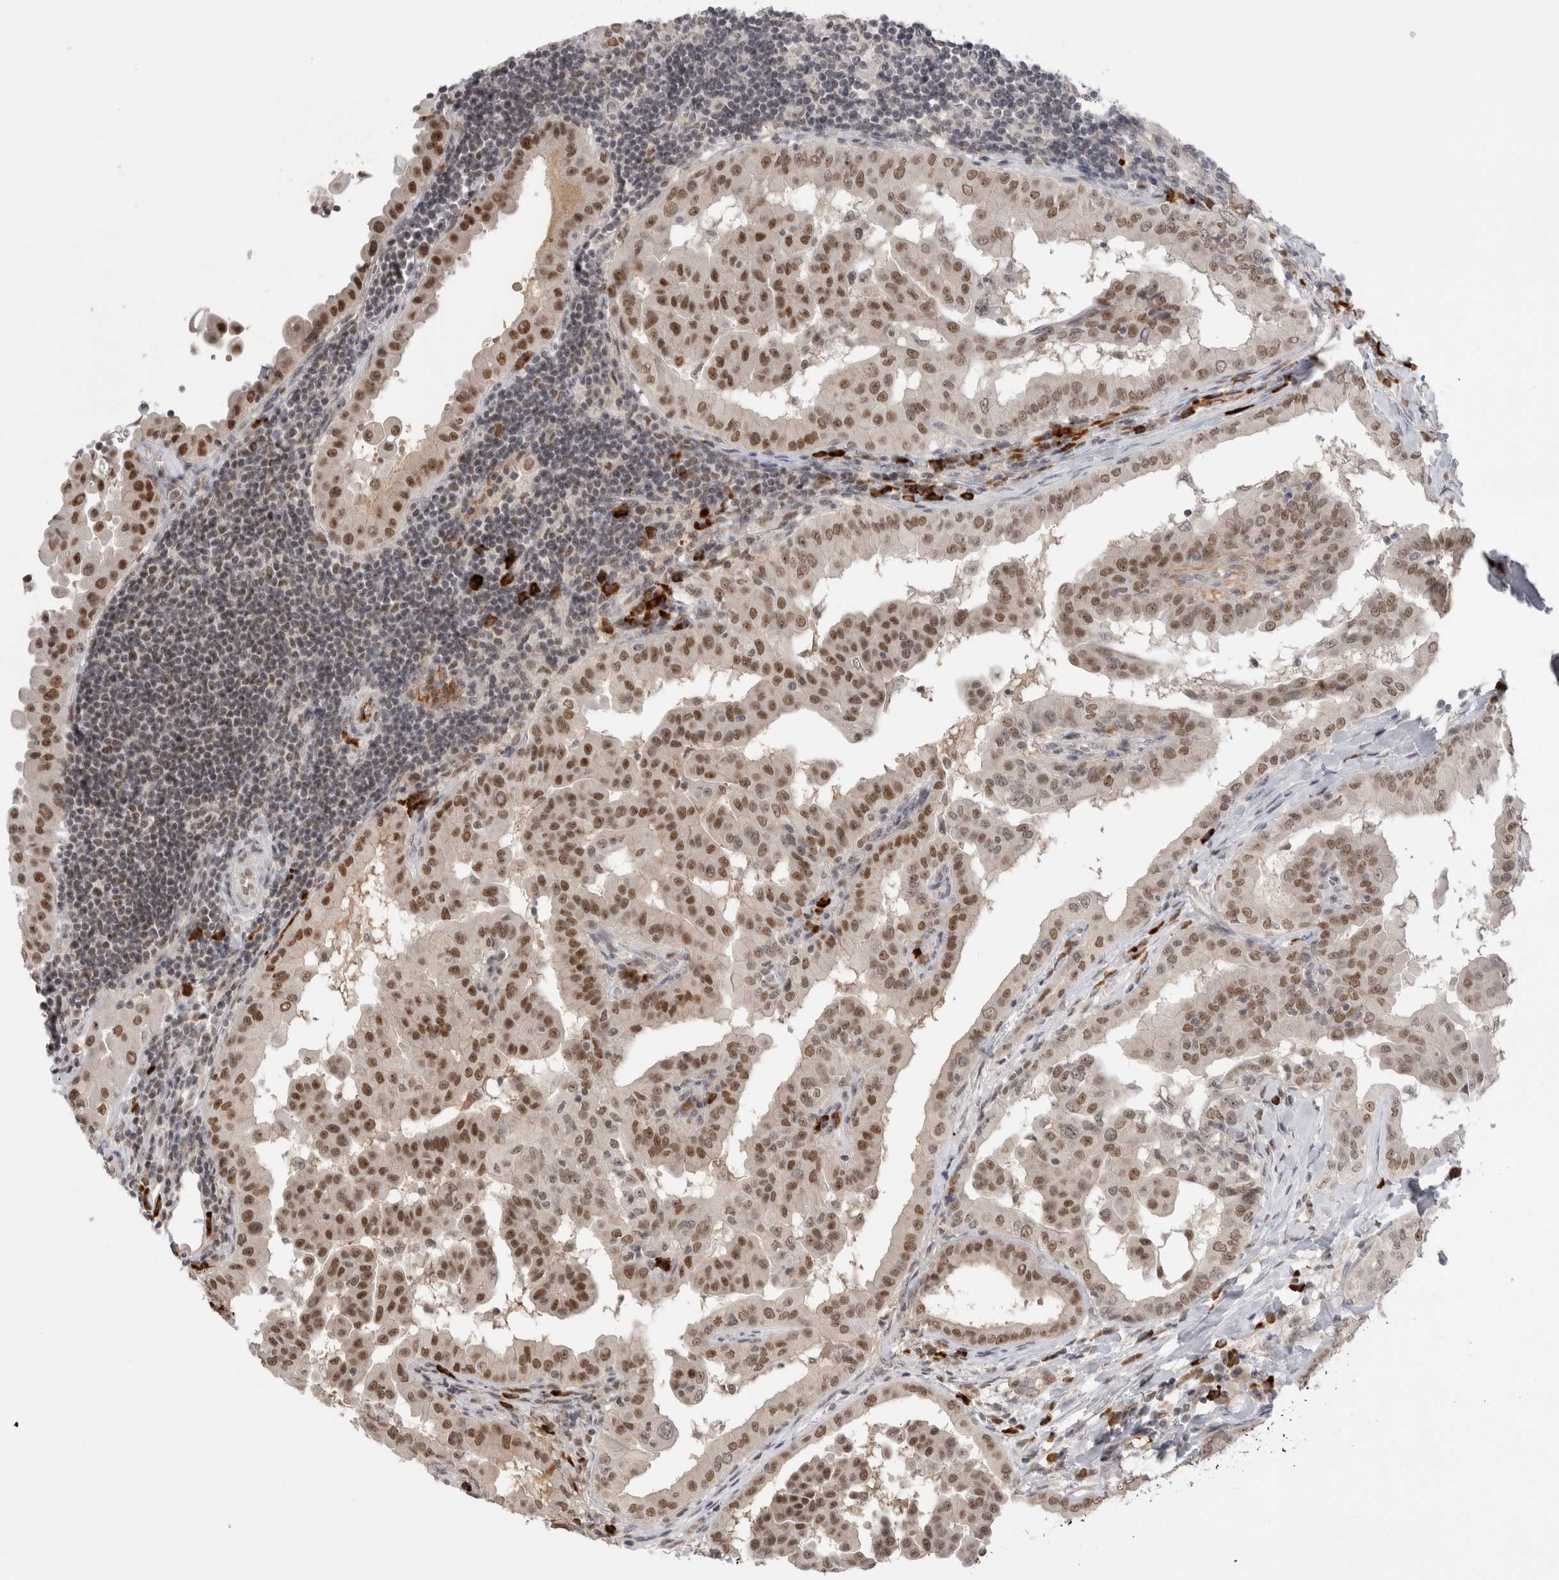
{"staining": {"intensity": "moderate", "quantity": ">75%", "location": "nuclear"}, "tissue": "thyroid cancer", "cell_type": "Tumor cells", "image_type": "cancer", "snomed": [{"axis": "morphology", "description": "Papillary adenocarcinoma, NOS"}, {"axis": "topography", "description": "Thyroid gland"}], "caption": "This is a micrograph of immunohistochemistry (IHC) staining of thyroid cancer (papillary adenocarcinoma), which shows moderate staining in the nuclear of tumor cells.", "gene": "ZNF24", "patient": {"sex": "male", "age": 33}}